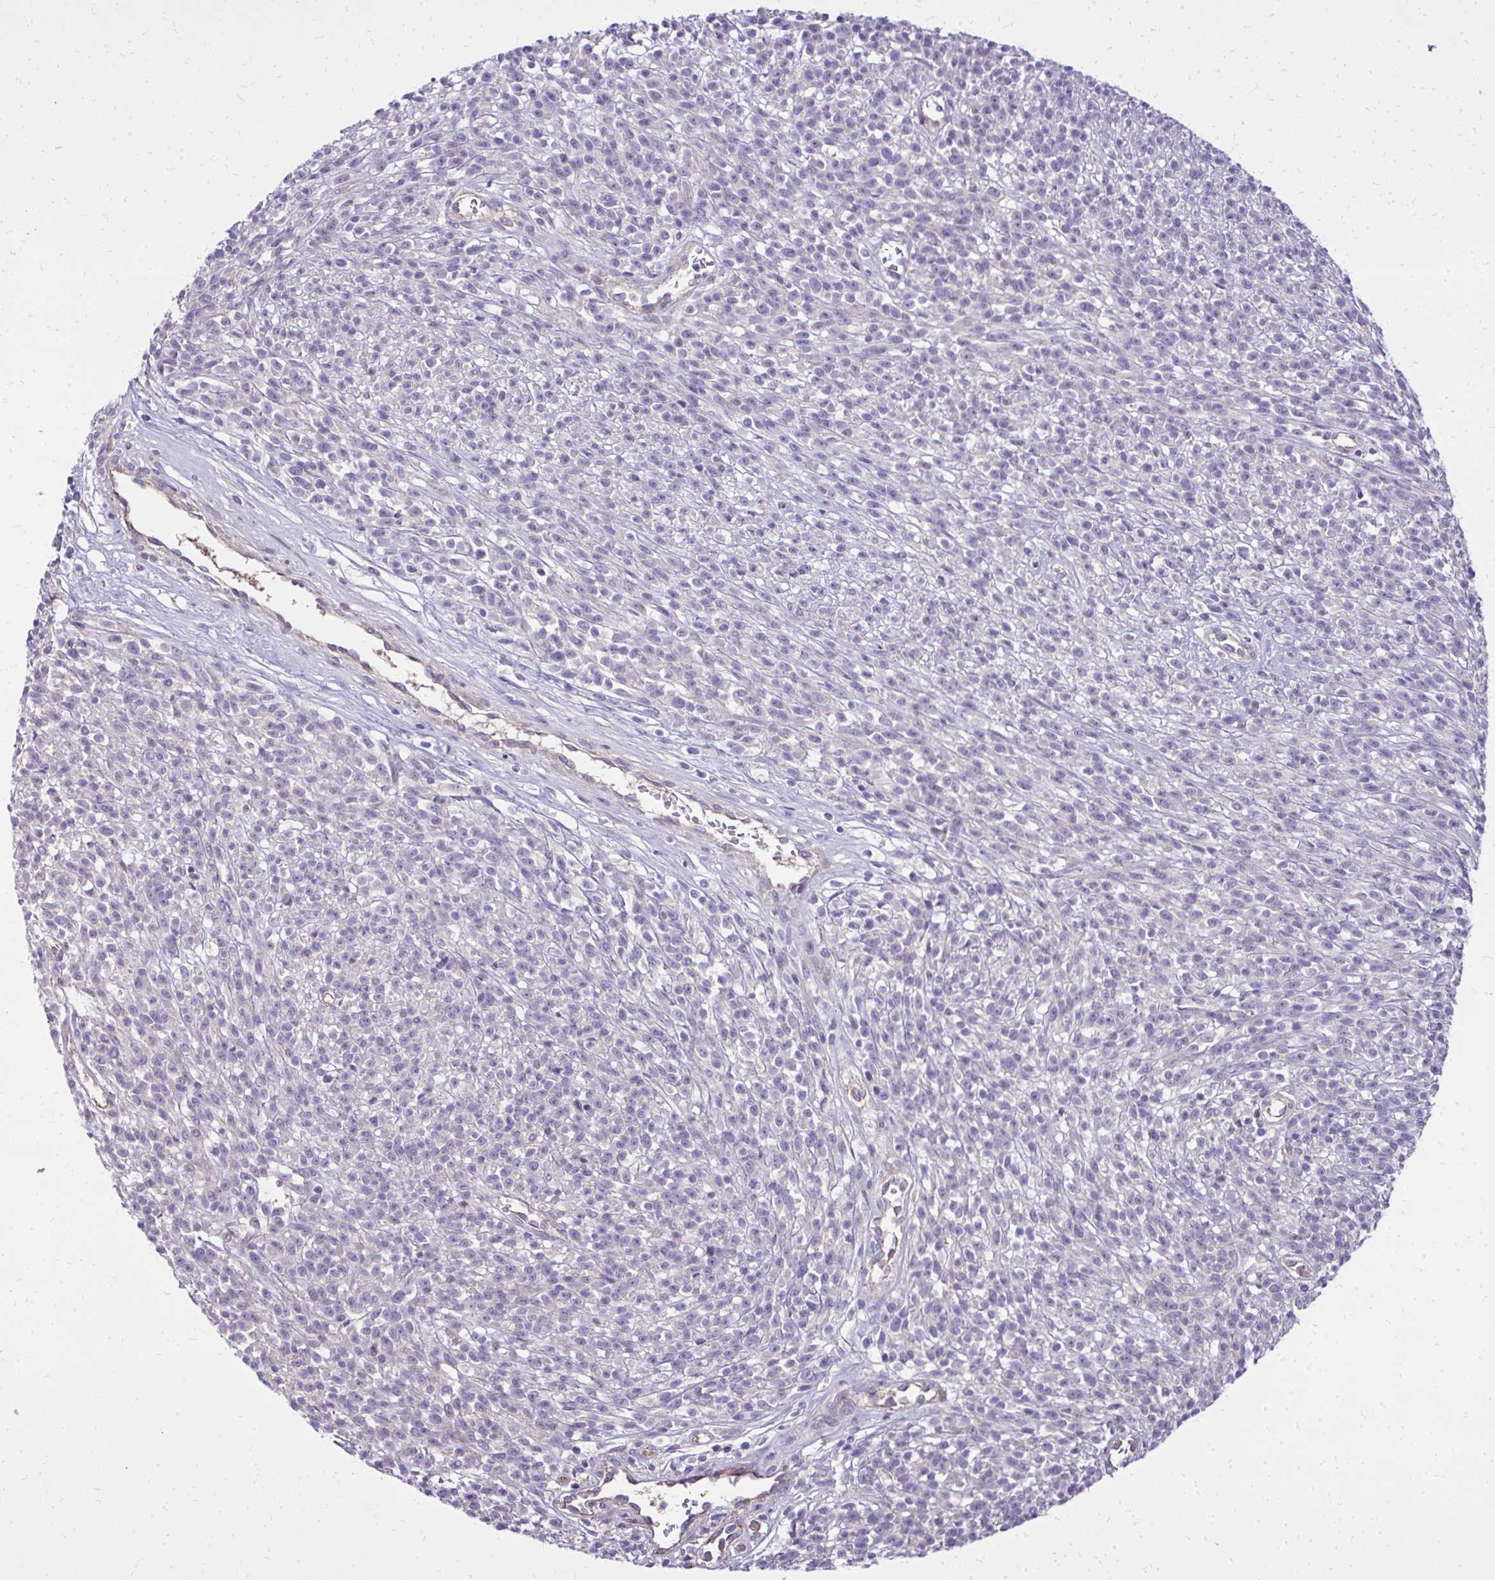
{"staining": {"intensity": "negative", "quantity": "none", "location": "none"}, "tissue": "melanoma", "cell_type": "Tumor cells", "image_type": "cancer", "snomed": [{"axis": "morphology", "description": "Malignant melanoma, NOS"}, {"axis": "topography", "description": "Skin"}, {"axis": "topography", "description": "Skin of trunk"}], "caption": "The immunohistochemistry photomicrograph has no significant positivity in tumor cells of malignant melanoma tissue.", "gene": "RUNDC3B", "patient": {"sex": "male", "age": 74}}